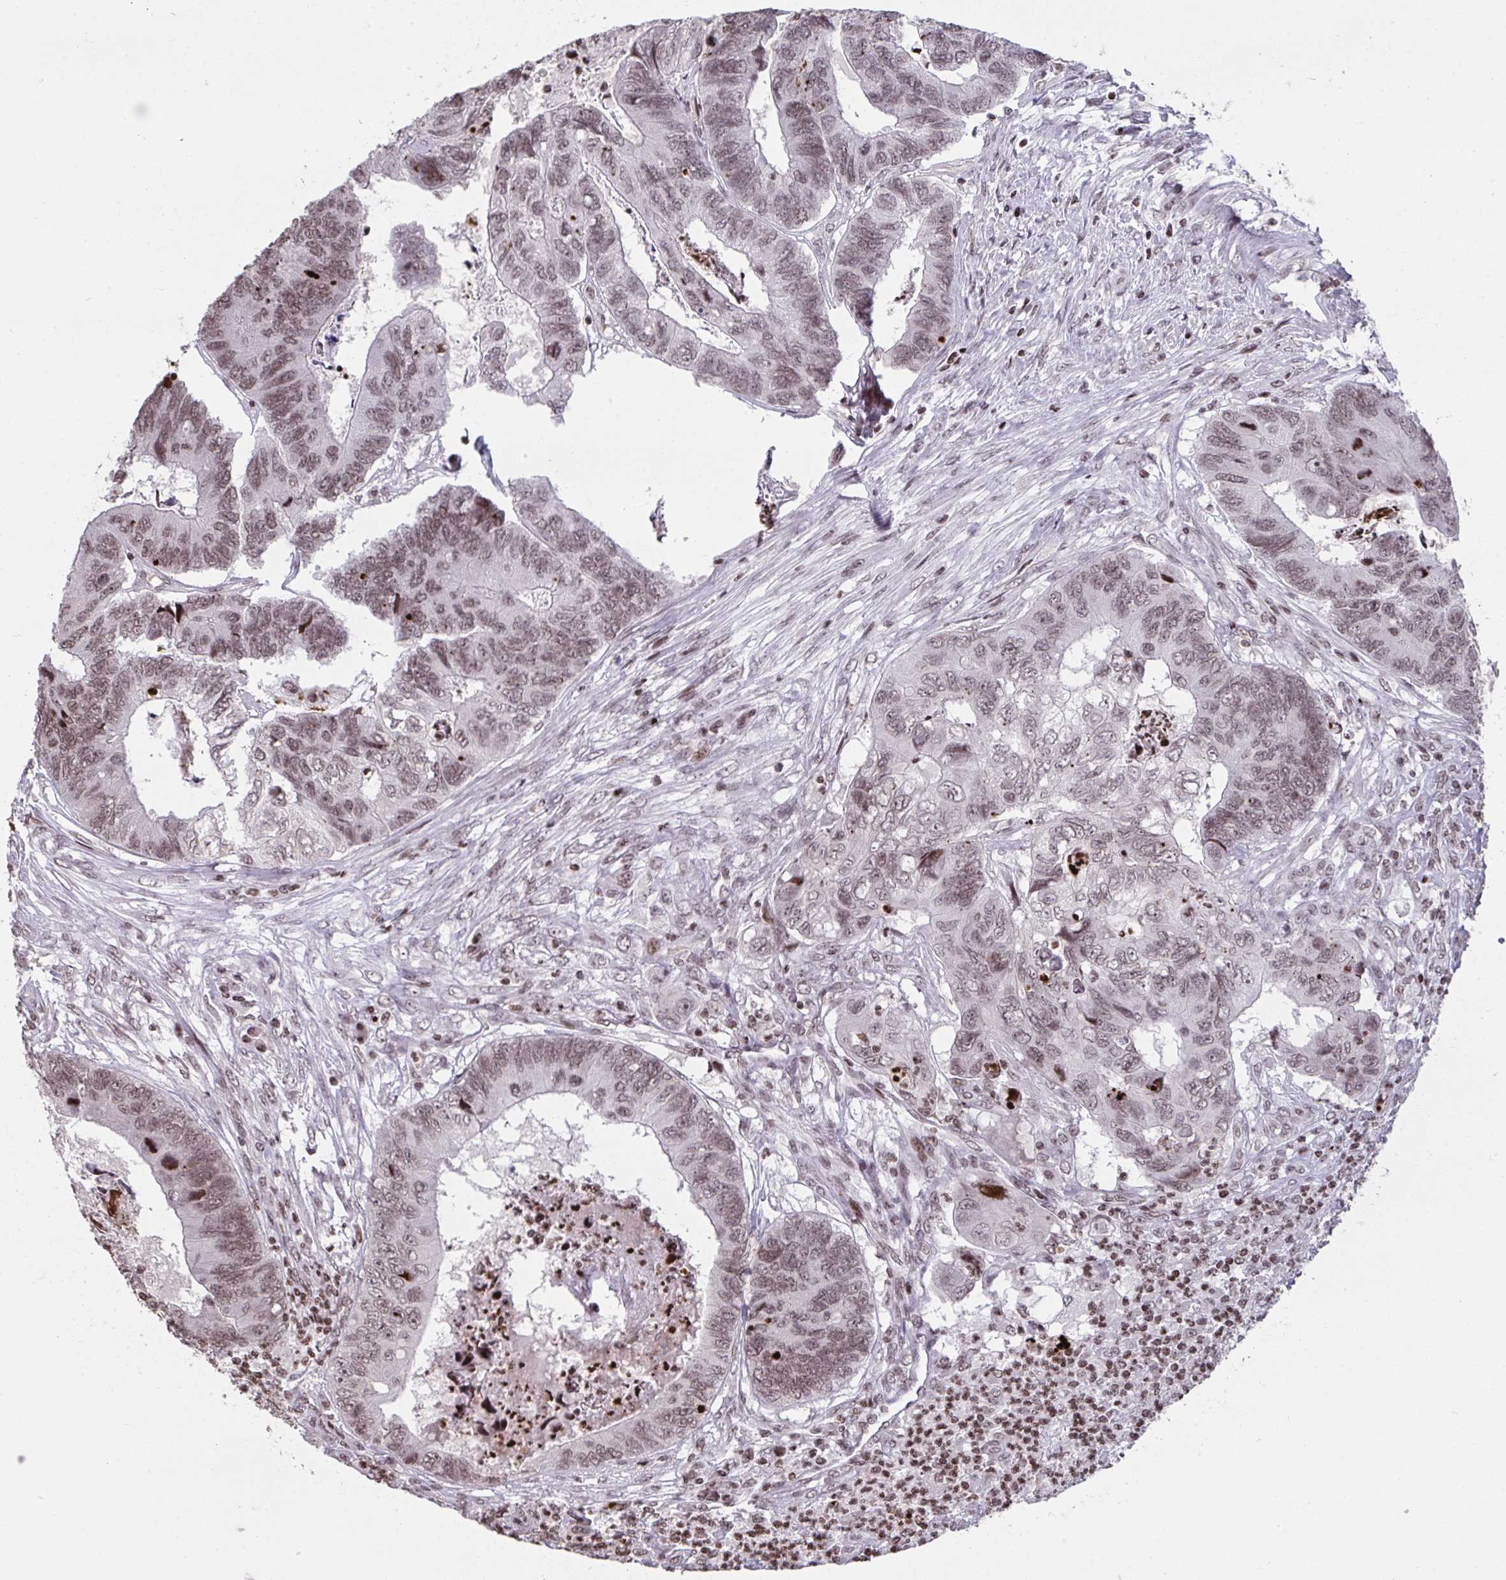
{"staining": {"intensity": "weak", "quantity": ">75%", "location": "nuclear"}, "tissue": "colorectal cancer", "cell_type": "Tumor cells", "image_type": "cancer", "snomed": [{"axis": "morphology", "description": "Adenocarcinoma, NOS"}, {"axis": "topography", "description": "Colon"}], "caption": "The immunohistochemical stain labels weak nuclear staining in tumor cells of colorectal cancer tissue.", "gene": "NIP7", "patient": {"sex": "female", "age": 67}}